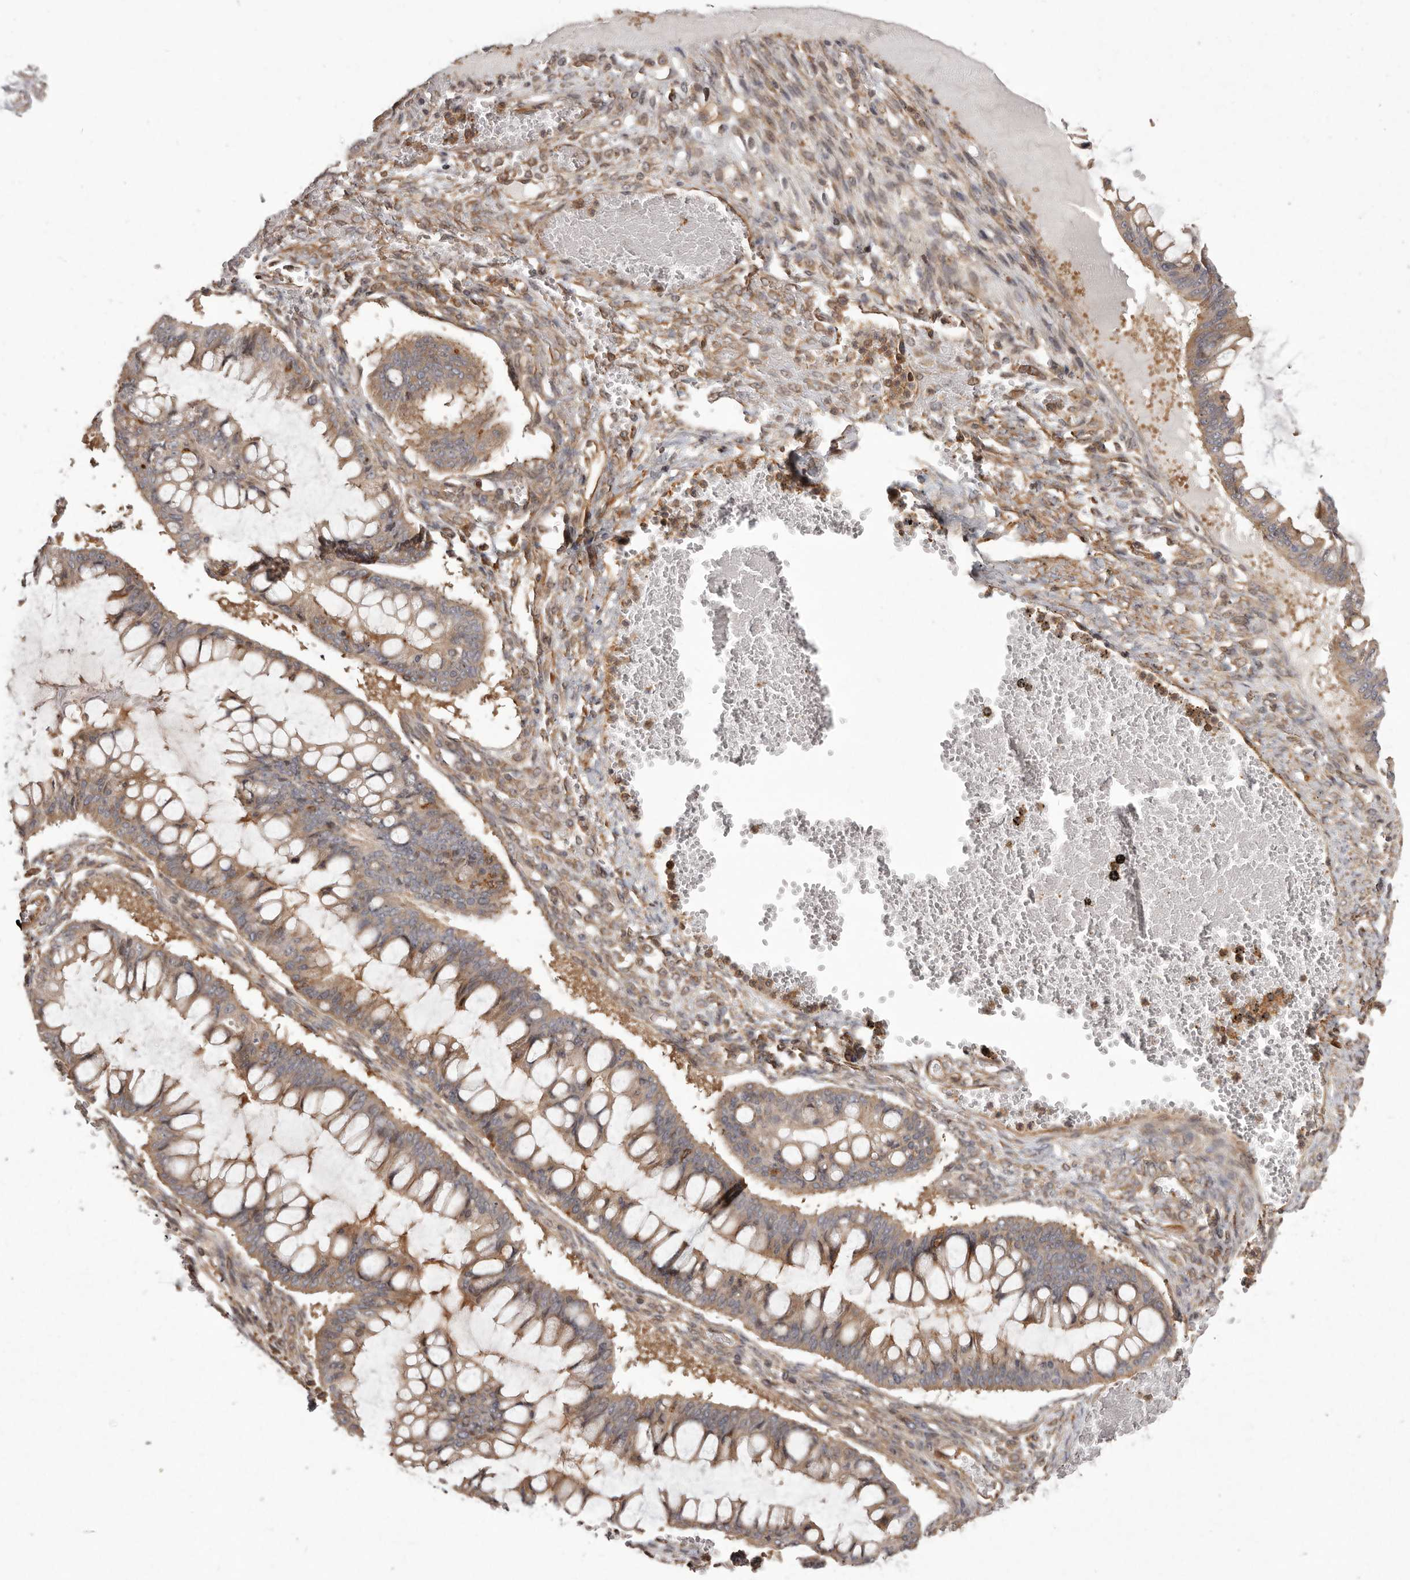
{"staining": {"intensity": "moderate", "quantity": ">75%", "location": "cytoplasmic/membranous"}, "tissue": "ovarian cancer", "cell_type": "Tumor cells", "image_type": "cancer", "snomed": [{"axis": "morphology", "description": "Cystadenocarcinoma, mucinous, NOS"}, {"axis": "topography", "description": "Ovary"}], "caption": "Human ovarian mucinous cystadenocarcinoma stained with a protein marker demonstrates moderate staining in tumor cells.", "gene": "NFKBIA", "patient": {"sex": "female", "age": 73}}